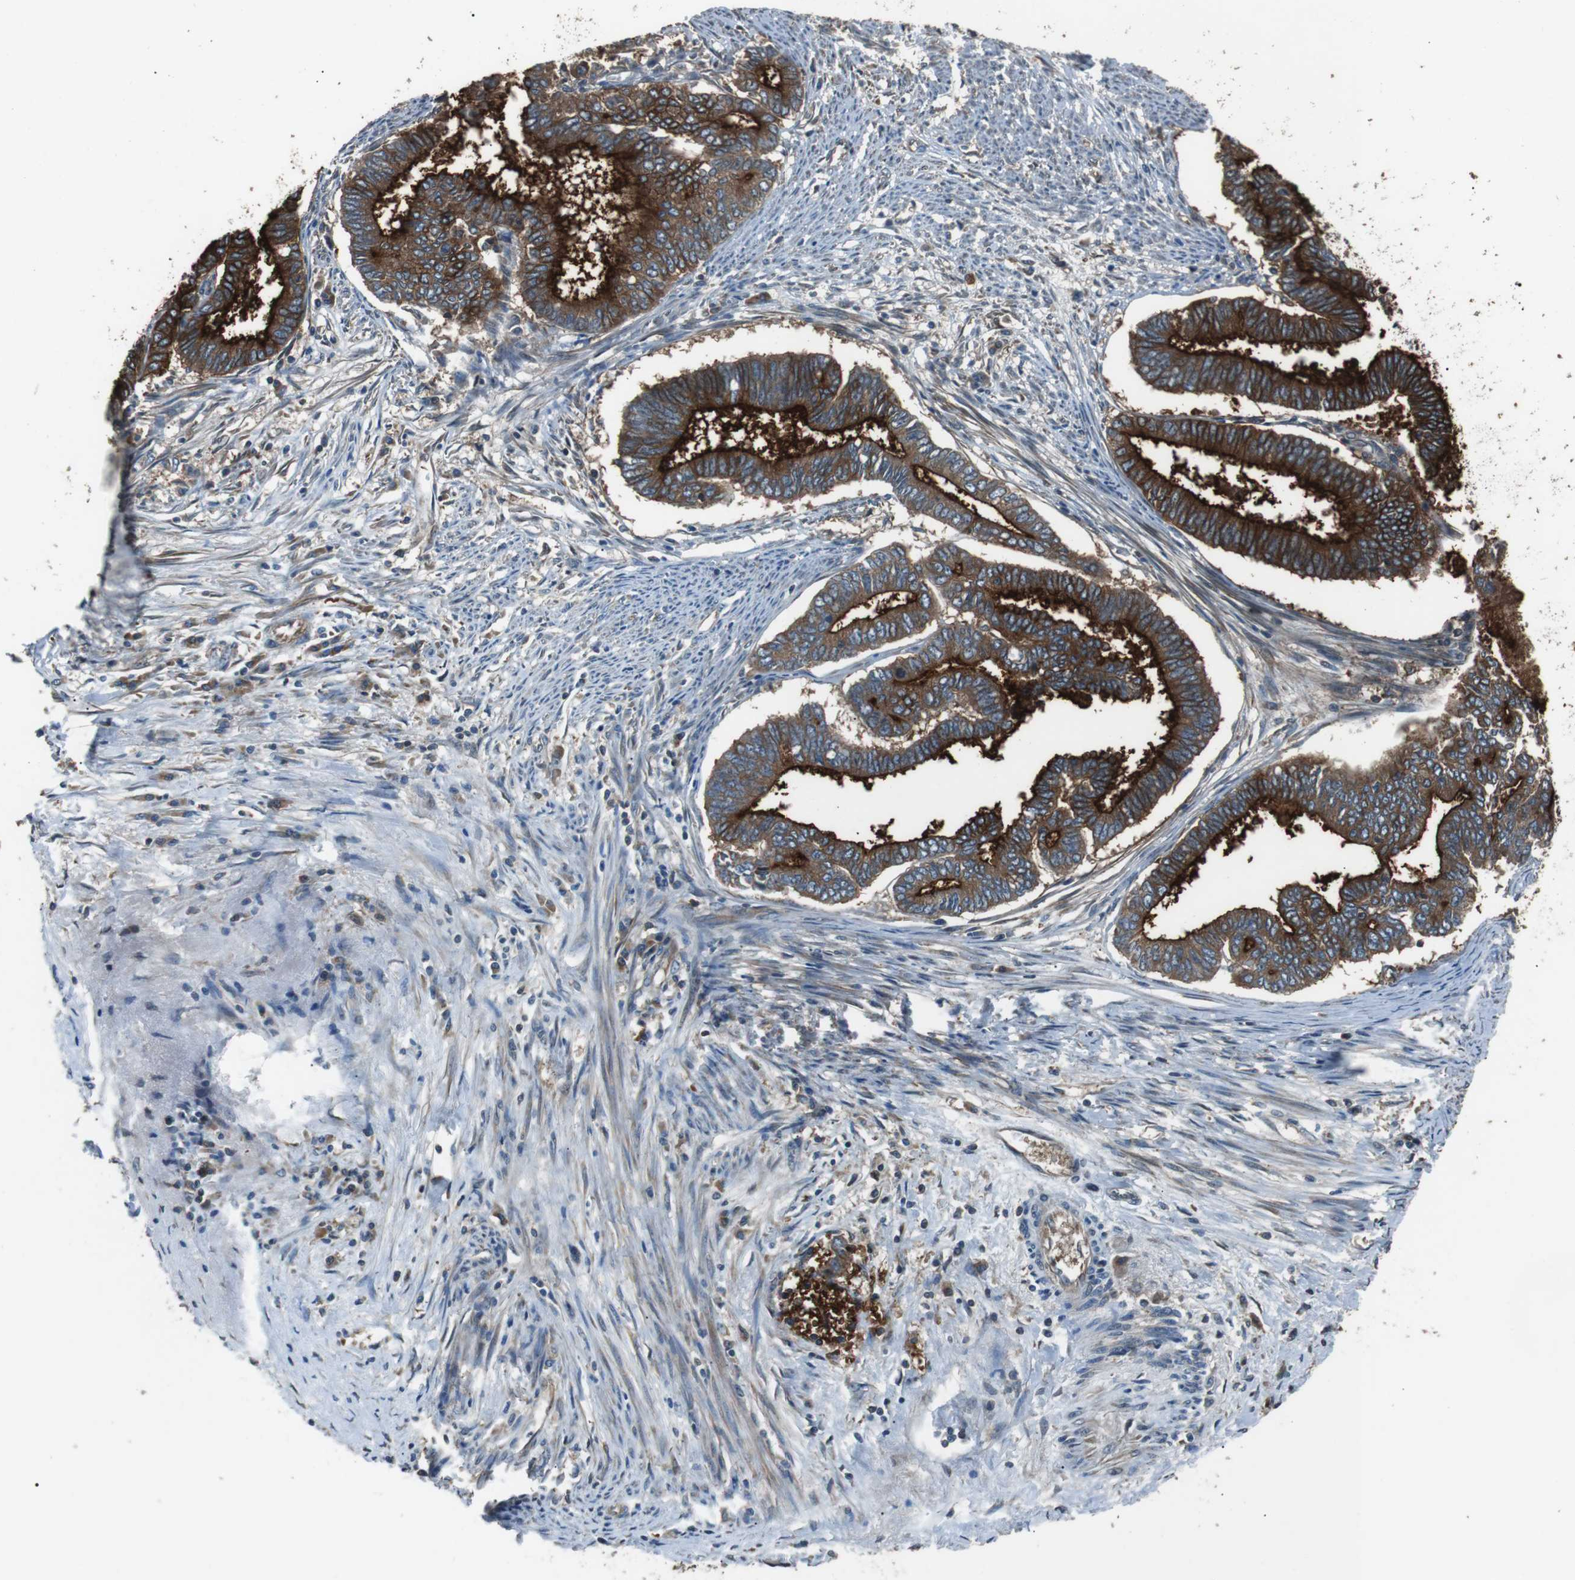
{"staining": {"intensity": "strong", "quantity": ">75%", "location": "cytoplasmic/membranous"}, "tissue": "endometrial cancer", "cell_type": "Tumor cells", "image_type": "cancer", "snomed": [{"axis": "morphology", "description": "Adenocarcinoma, NOS"}, {"axis": "topography", "description": "Endometrium"}], "caption": "Immunohistochemical staining of endometrial cancer (adenocarcinoma) exhibits strong cytoplasmic/membranous protein positivity in approximately >75% of tumor cells.", "gene": "GPR161", "patient": {"sex": "female", "age": 86}}